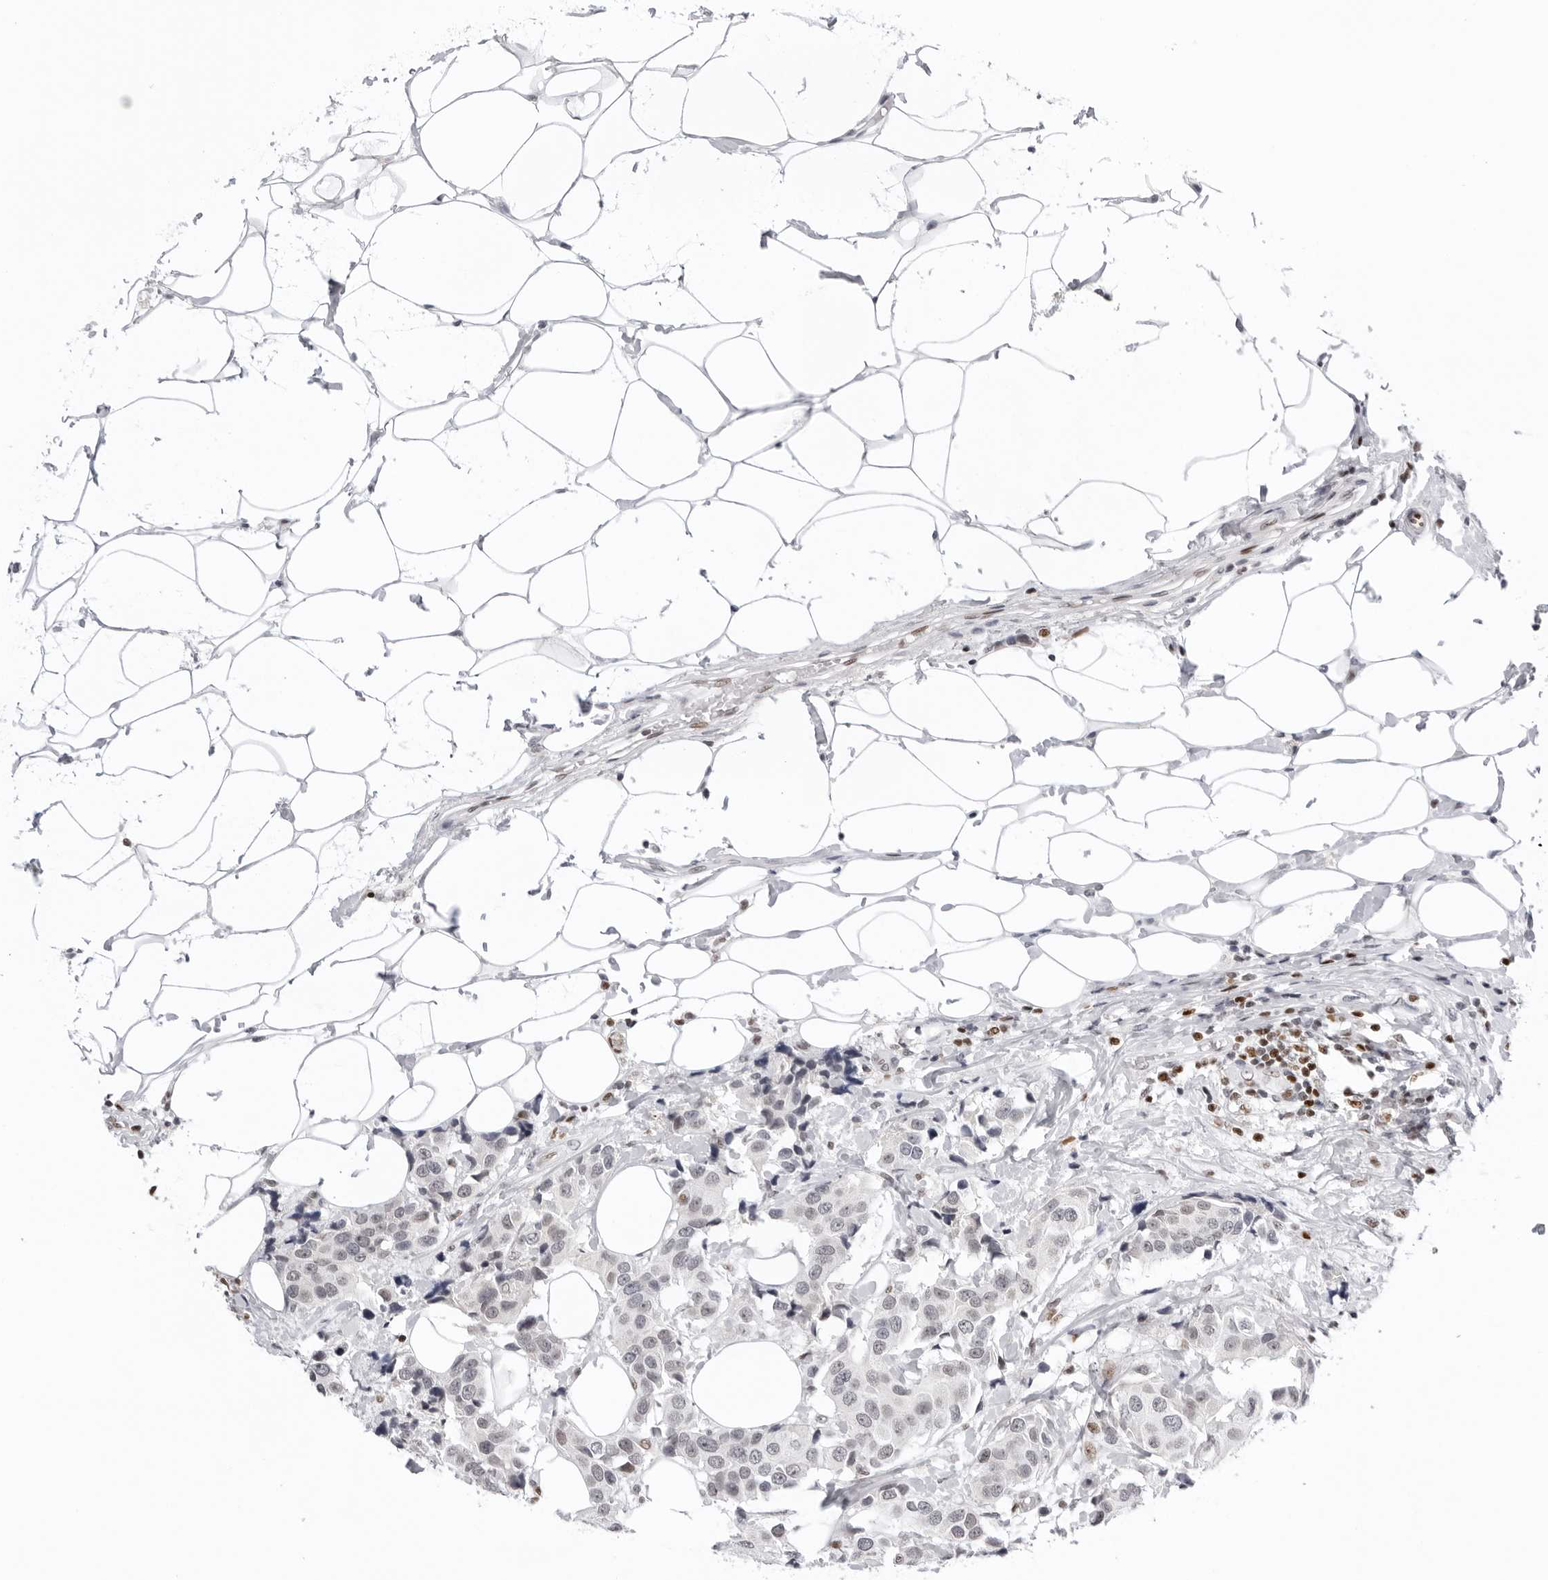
{"staining": {"intensity": "negative", "quantity": "none", "location": "none"}, "tissue": "breast cancer", "cell_type": "Tumor cells", "image_type": "cancer", "snomed": [{"axis": "morphology", "description": "Normal tissue, NOS"}, {"axis": "morphology", "description": "Duct carcinoma"}, {"axis": "topography", "description": "Breast"}], "caption": "High magnification brightfield microscopy of breast cancer (invasive ductal carcinoma) stained with DAB (brown) and counterstained with hematoxylin (blue): tumor cells show no significant staining.", "gene": "OGG1", "patient": {"sex": "female", "age": 39}}